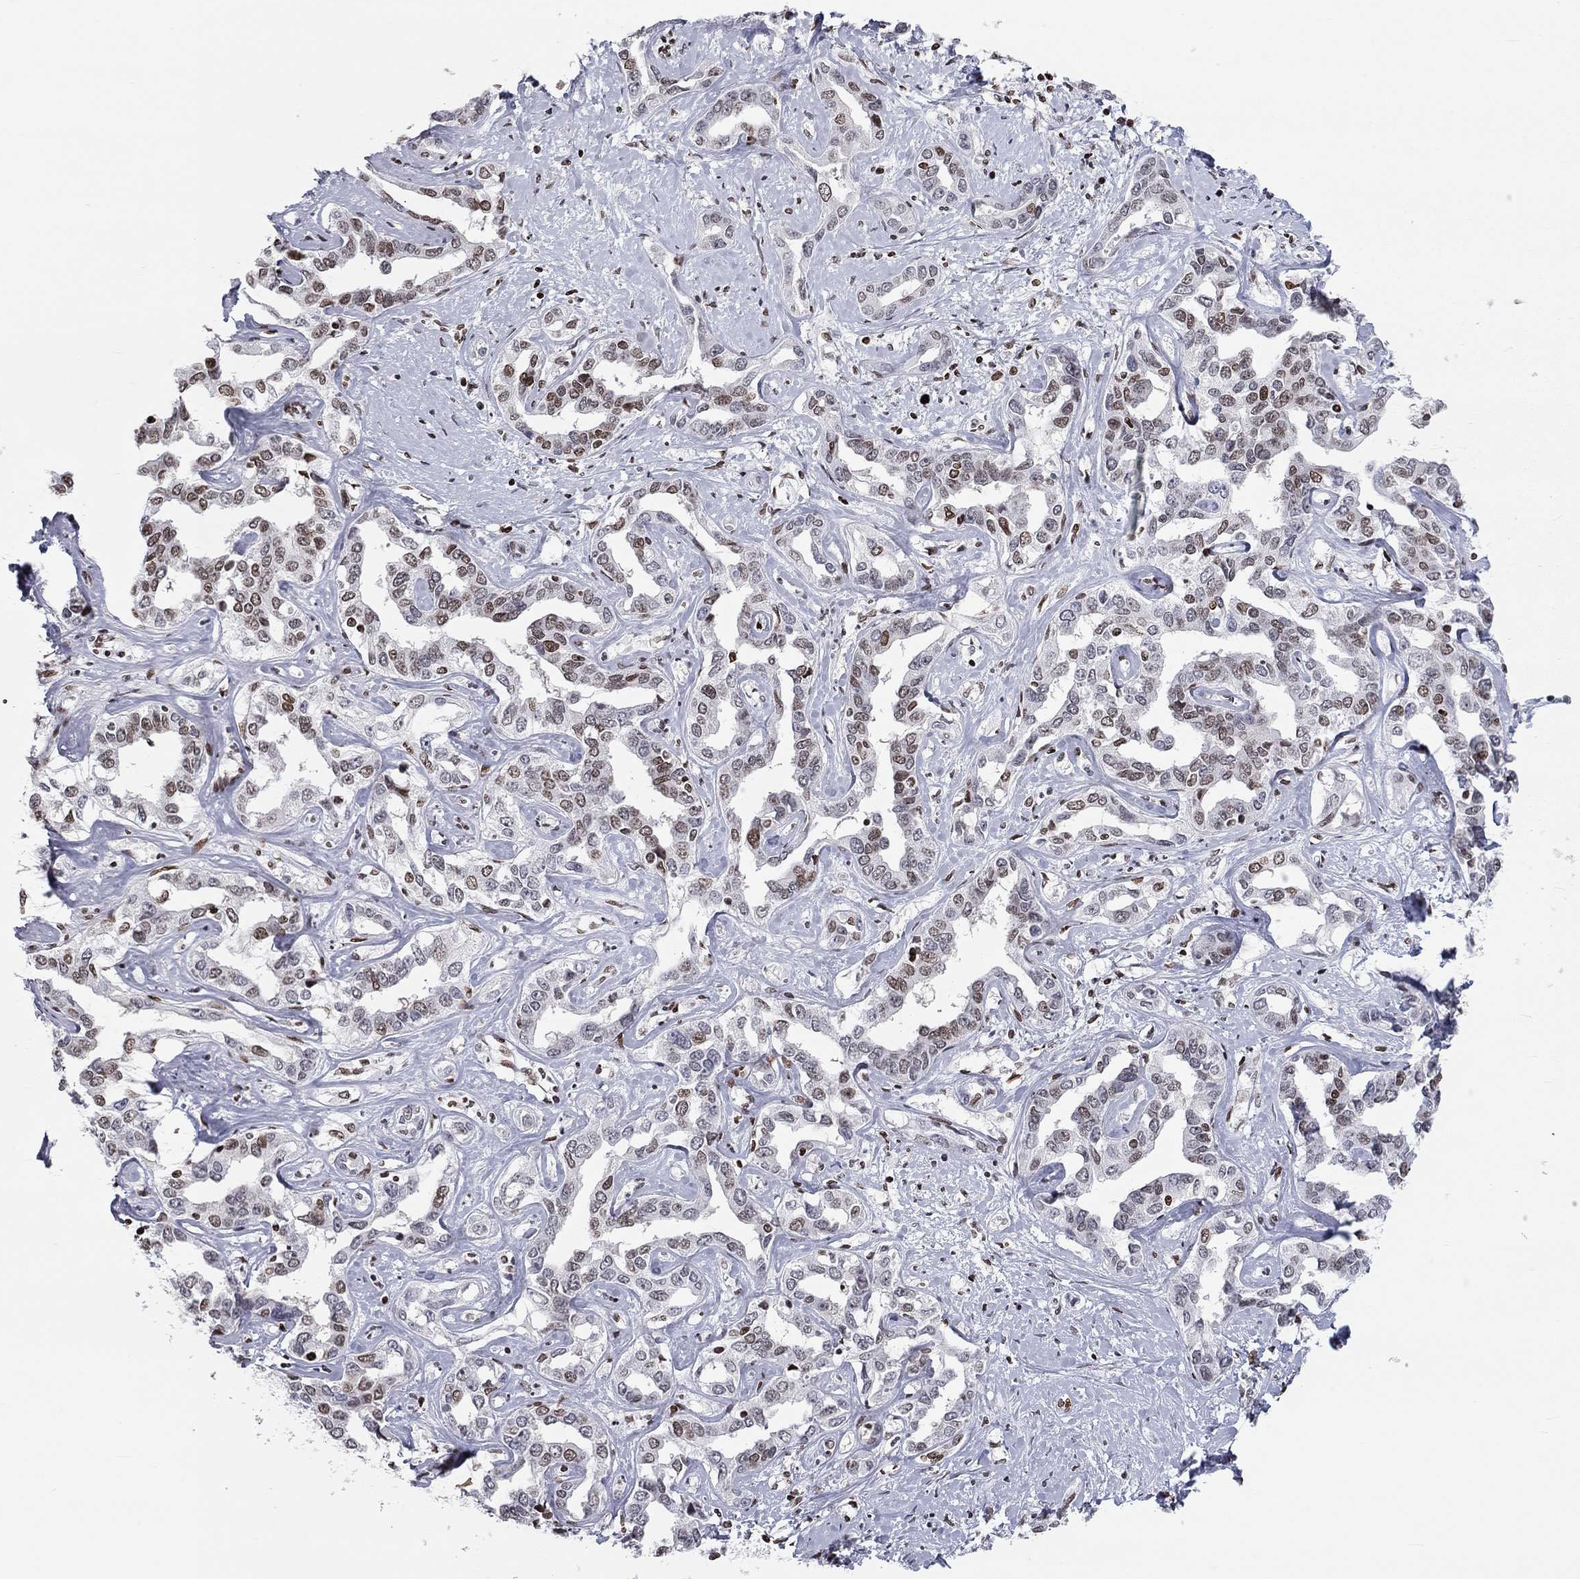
{"staining": {"intensity": "moderate", "quantity": "<25%", "location": "nuclear"}, "tissue": "liver cancer", "cell_type": "Tumor cells", "image_type": "cancer", "snomed": [{"axis": "morphology", "description": "Cholangiocarcinoma"}, {"axis": "topography", "description": "Liver"}], "caption": "A high-resolution photomicrograph shows IHC staining of liver cancer (cholangiocarcinoma), which demonstrates moderate nuclear positivity in approximately <25% of tumor cells.", "gene": "H2AX", "patient": {"sex": "male", "age": 59}}